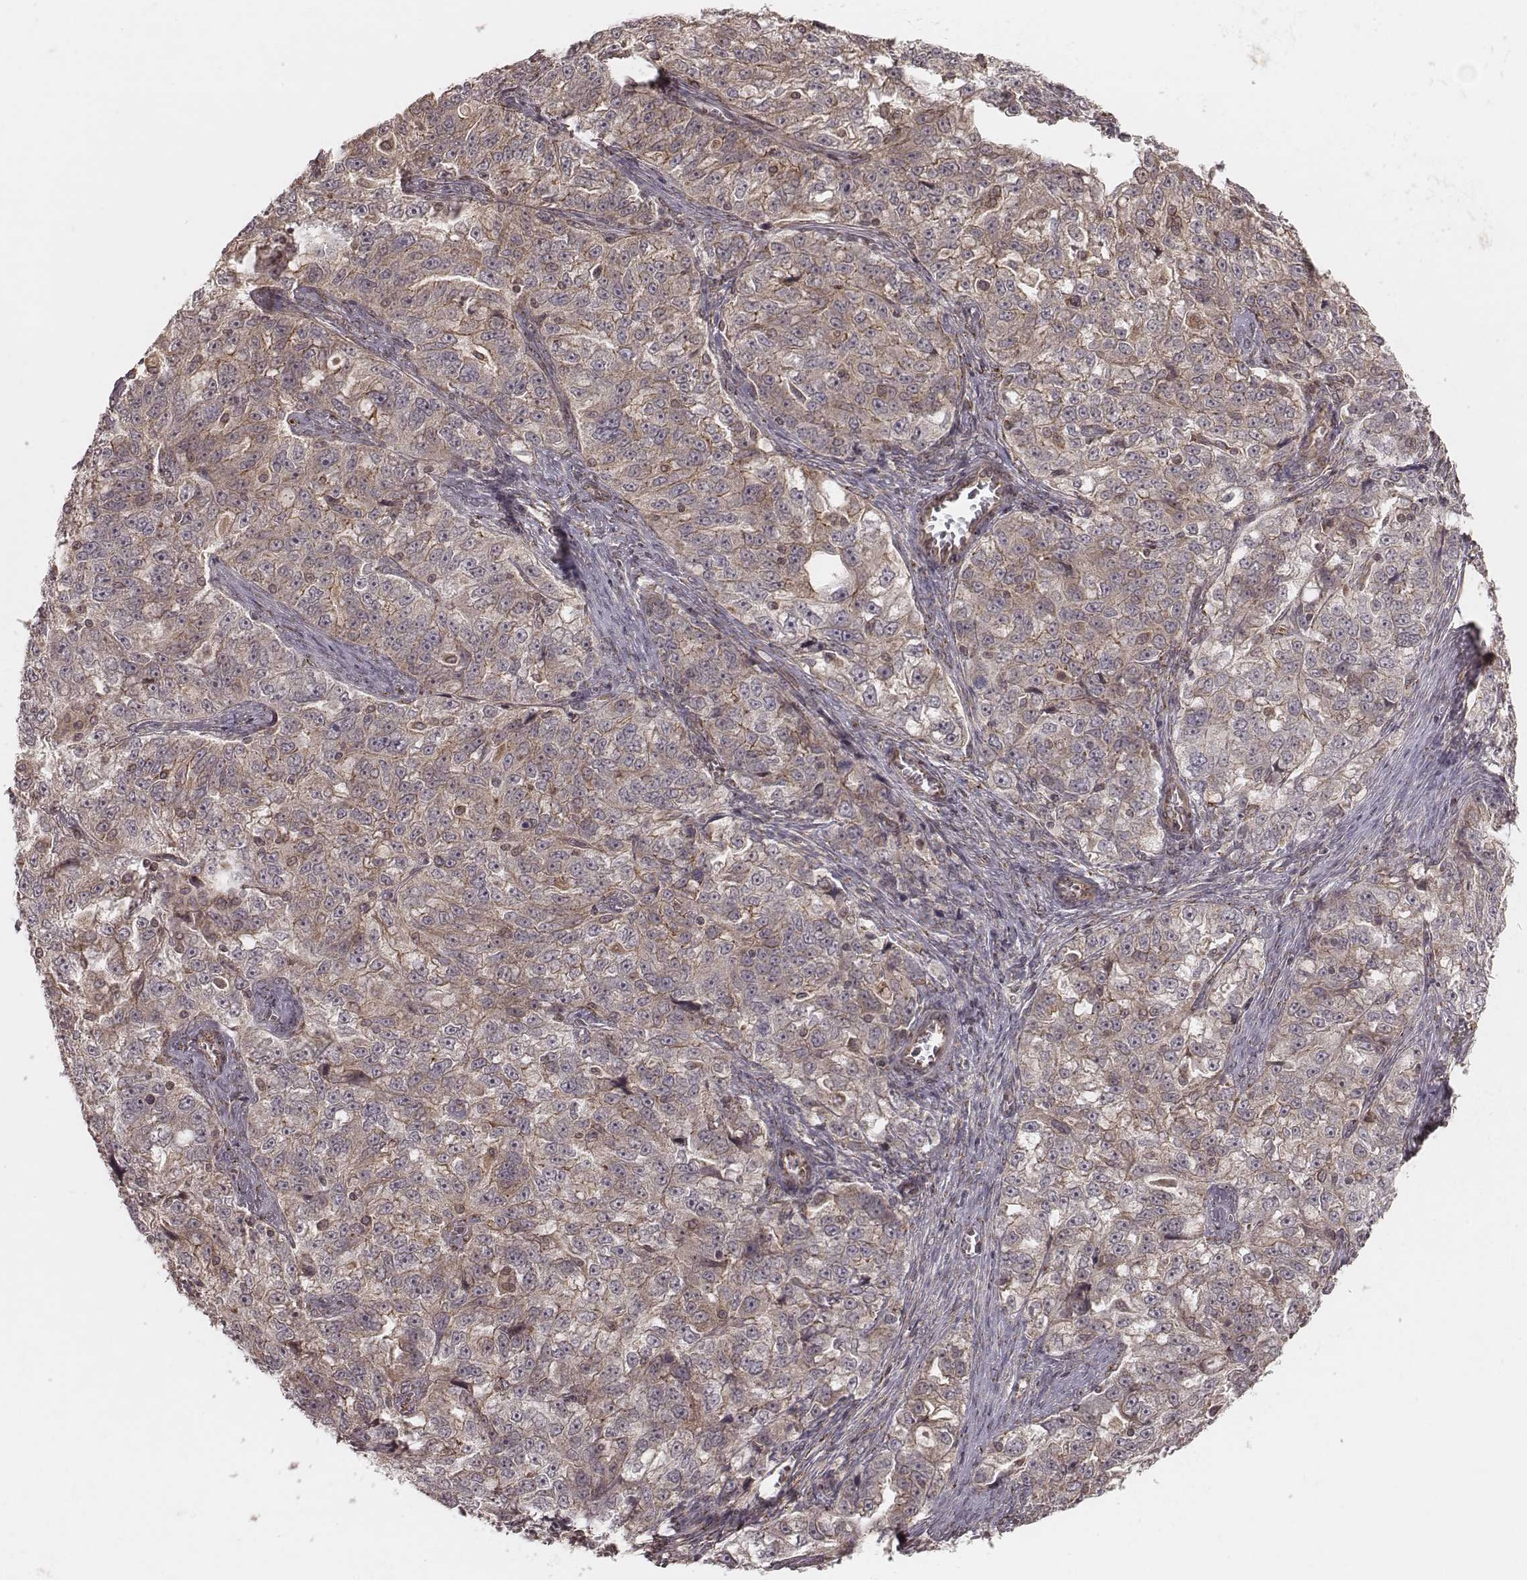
{"staining": {"intensity": "moderate", "quantity": ">75%", "location": "cytoplasmic/membranous"}, "tissue": "ovarian cancer", "cell_type": "Tumor cells", "image_type": "cancer", "snomed": [{"axis": "morphology", "description": "Cystadenocarcinoma, serous, NOS"}, {"axis": "topography", "description": "Ovary"}], "caption": "Serous cystadenocarcinoma (ovarian) stained with a protein marker reveals moderate staining in tumor cells.", "gene": "MYO19", "patient": {"sex": "female", "age": 51}}